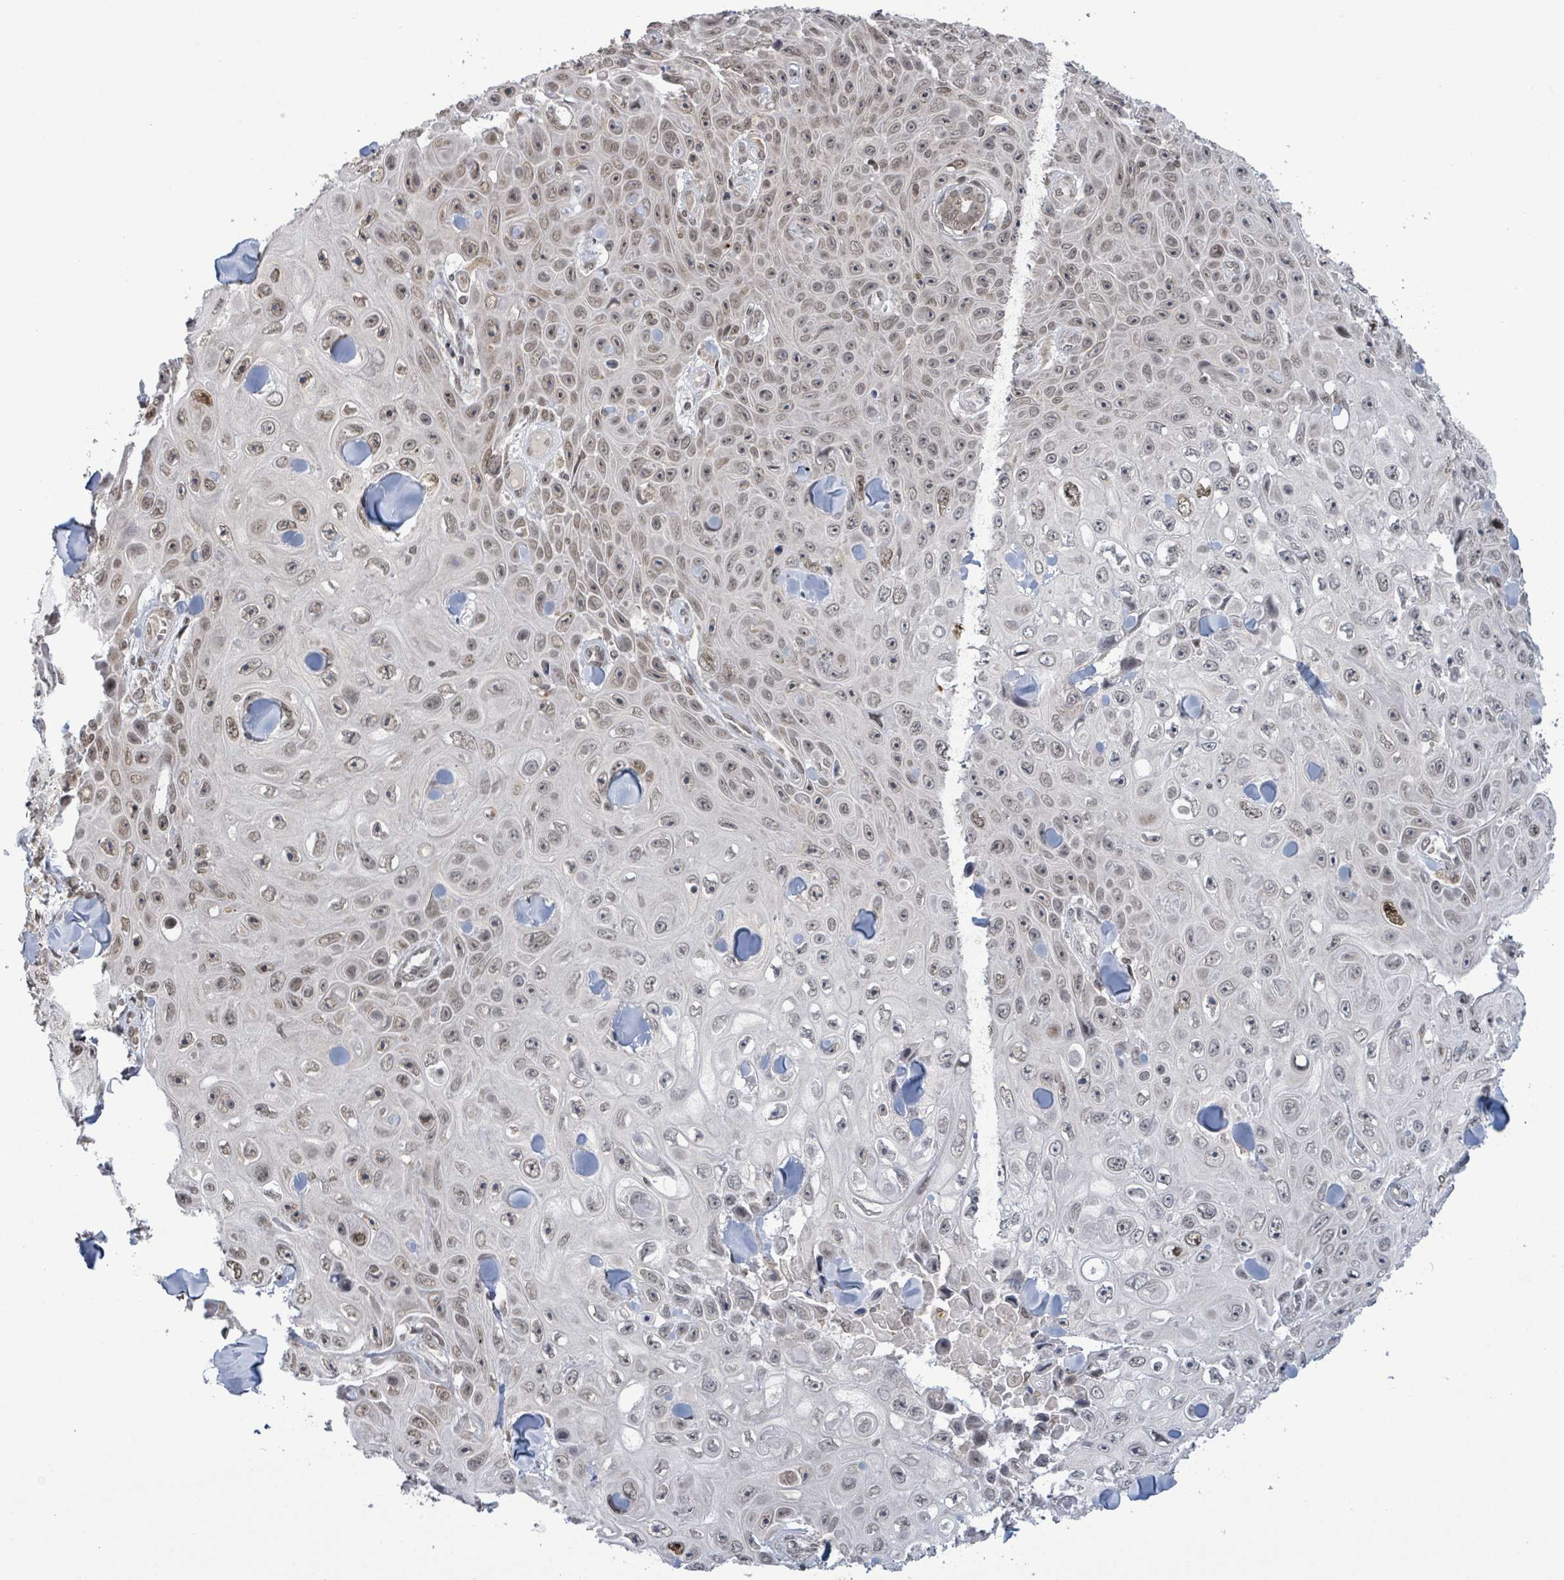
{"staining": {"intensity": "weak", "quantity": "25%-75%", "location": "nuclear"}, "tissue": "skin cancer", "cell_type": "Tumor cells", "image_type": "cancer", "snomed": [{"axis": "morphology", "description": "Squamous cell carcinoma, NOS"}, {"axis": "topography", "description": "Skin"}], "caption": "This is a micrograph of immunohistochemistry (IHC) staining of skin squamous cell carcinoma, which shows weak positivity in the nuclear of tumor cells.", "gene": "SBF2", "patient": {"sex": "male", "age": 82}}